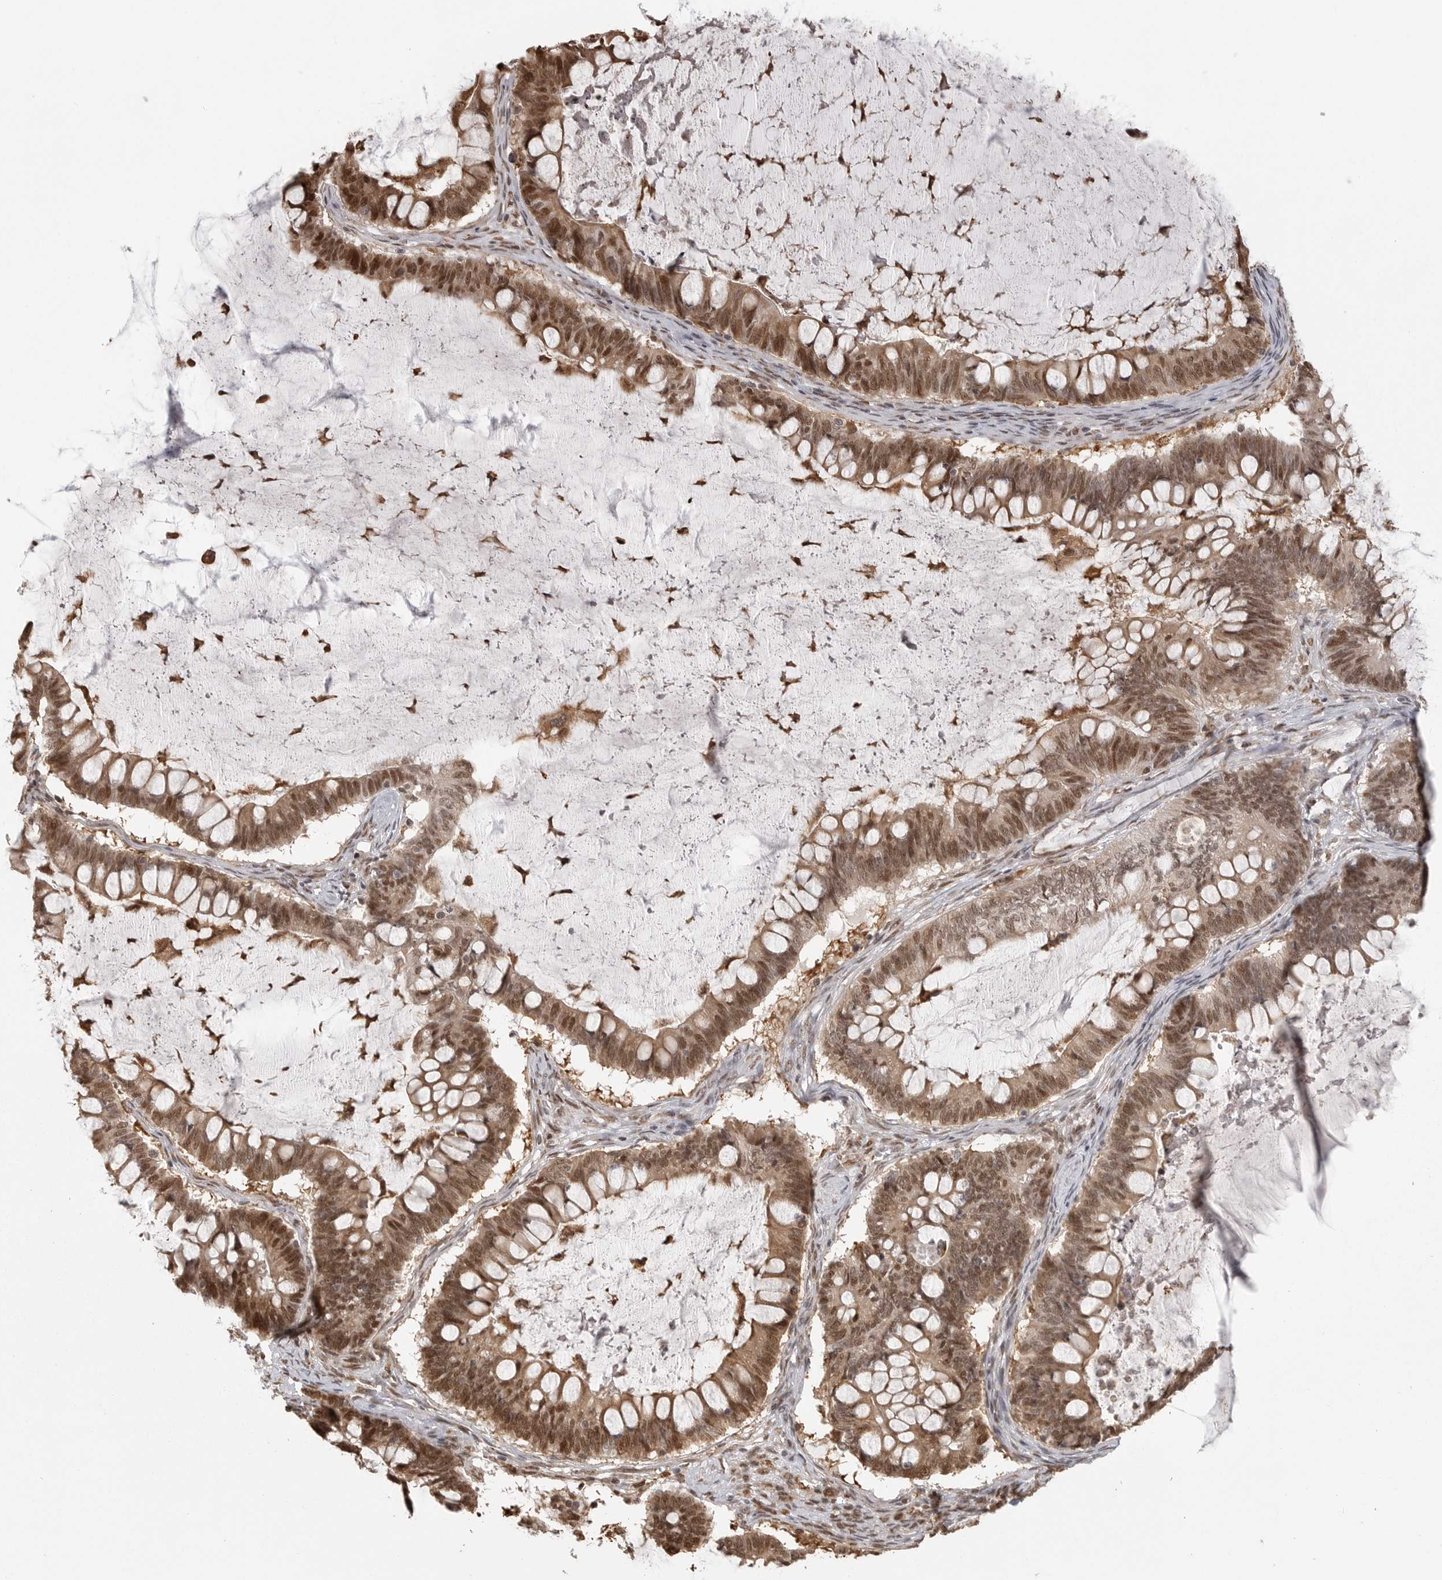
{"staining": {"intensity": "moderate", "quantity": ">75%", "location": "cytoplasmic/membranous,nuclear"}, "tissue": "ovarian cancer", "cell_type": "Tumor cells", "image_type": "cancer", "snomed": [{"axis": "morphology", "description": "Cystadenocarcinoma, mucinous, NOS"}, {"axis": "topography", "description": "Ovary"}], "caption": "IHC image of human mucinous cystadenocarcinoma (ovarian) stained for a protein (brown), which shows medium levels of moderate cytoplasmic/membranous and nuclear expression in approximately >75% of tumor cells.", "gene": "ISG20L2", "patient": {"sex": "female", "age": 61}}